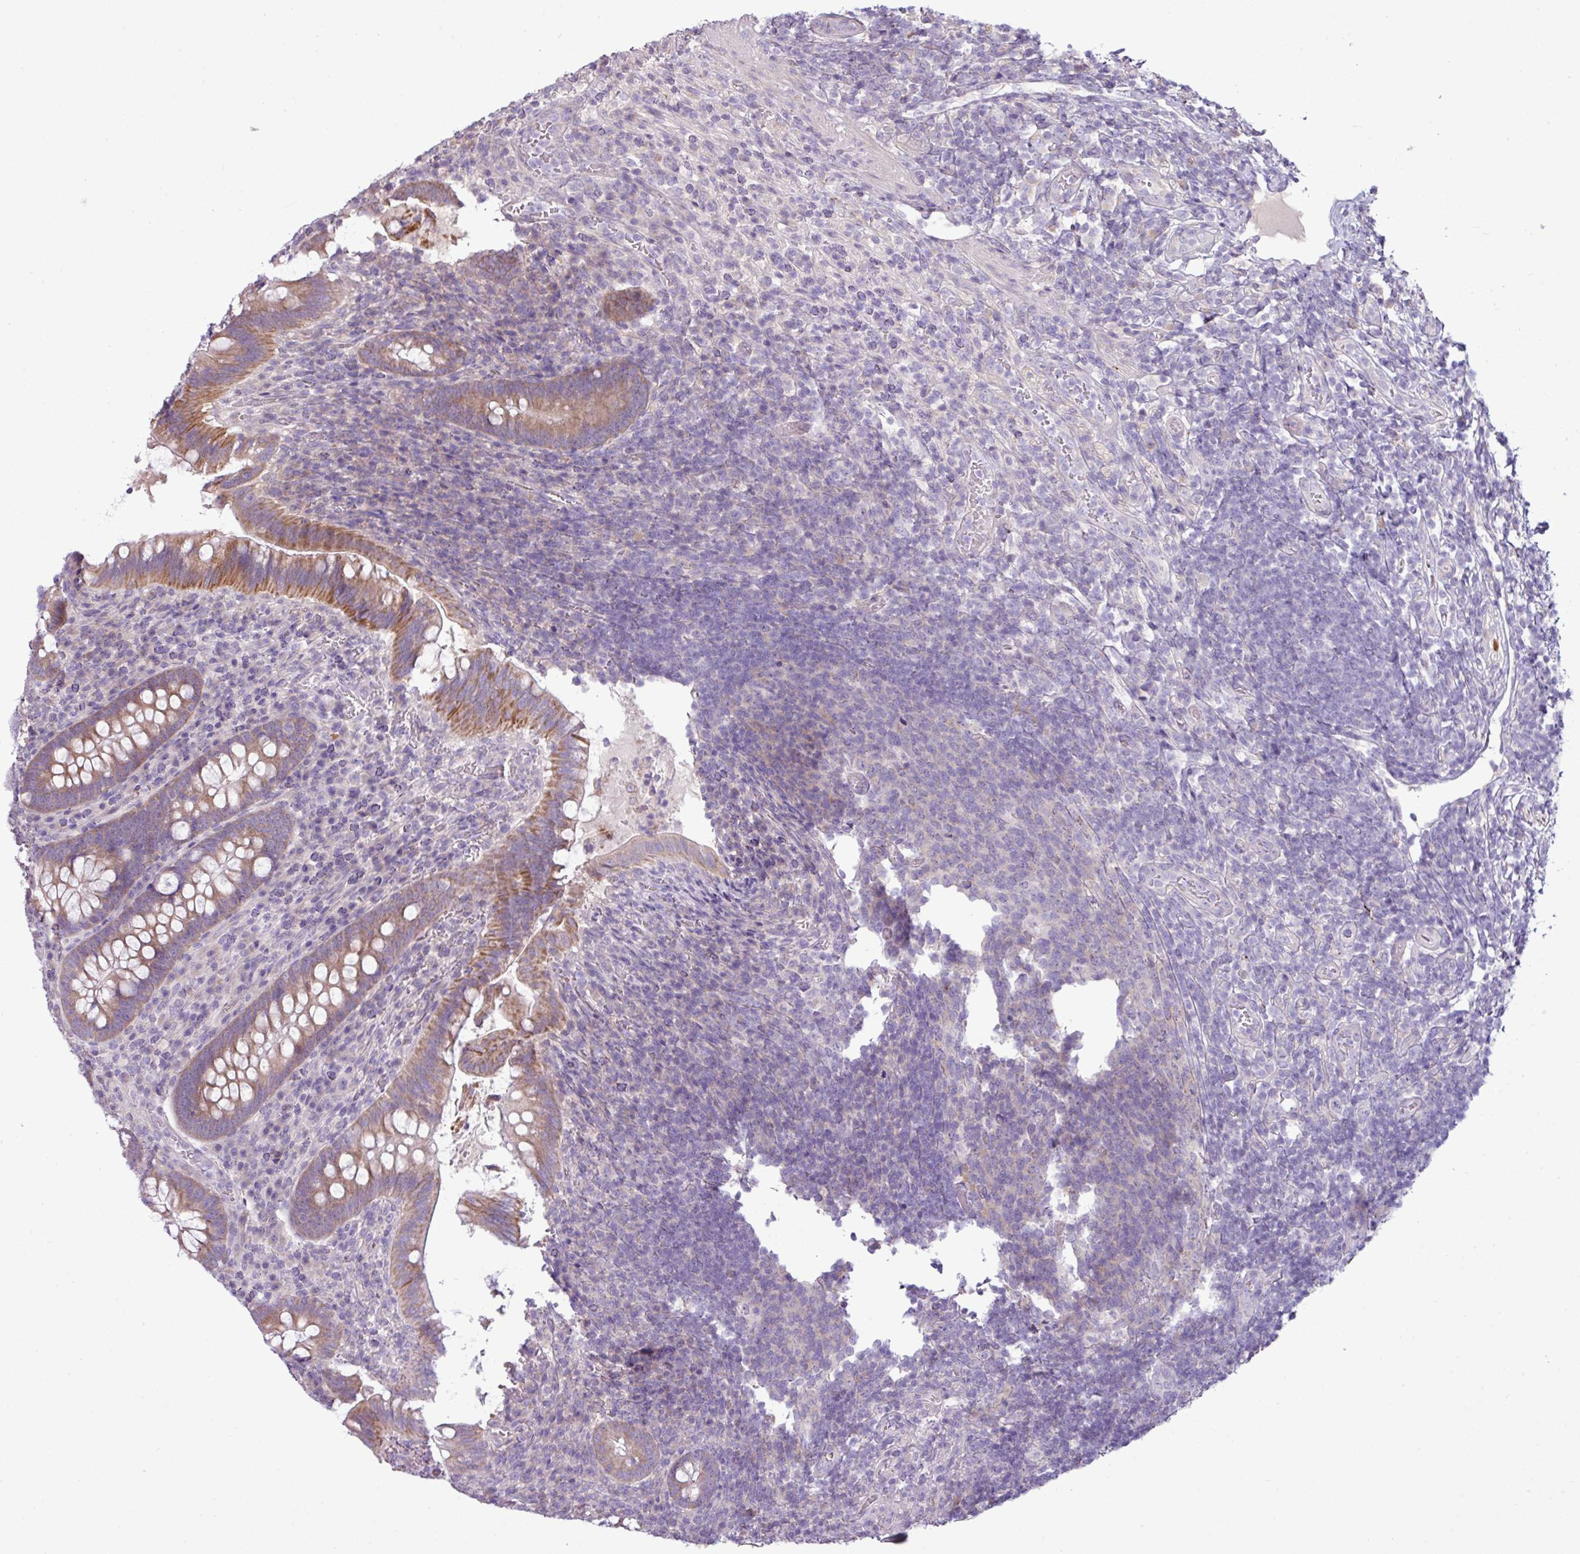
{"staining": {"intensity": "moderate", "quantity": ">75%", "location": "cytoplasmic/membranous"}, "tissue": "appendix", "cell_type": "Glandular cells", "image_type": "normal", "snomed": [{"axis": "morphology", "description": "Normal tissue, NOS"}, {"axis": "topography", "description": "Appendix"}], "caption": "About >75% of glandular cells in normal human appendix reveal moderate cytoplasmic/membranous protein staining as visualized by brown immunohistochemical staining.", "gene": "AGAP4", "patient": {"sex": "female", "age": 43}}